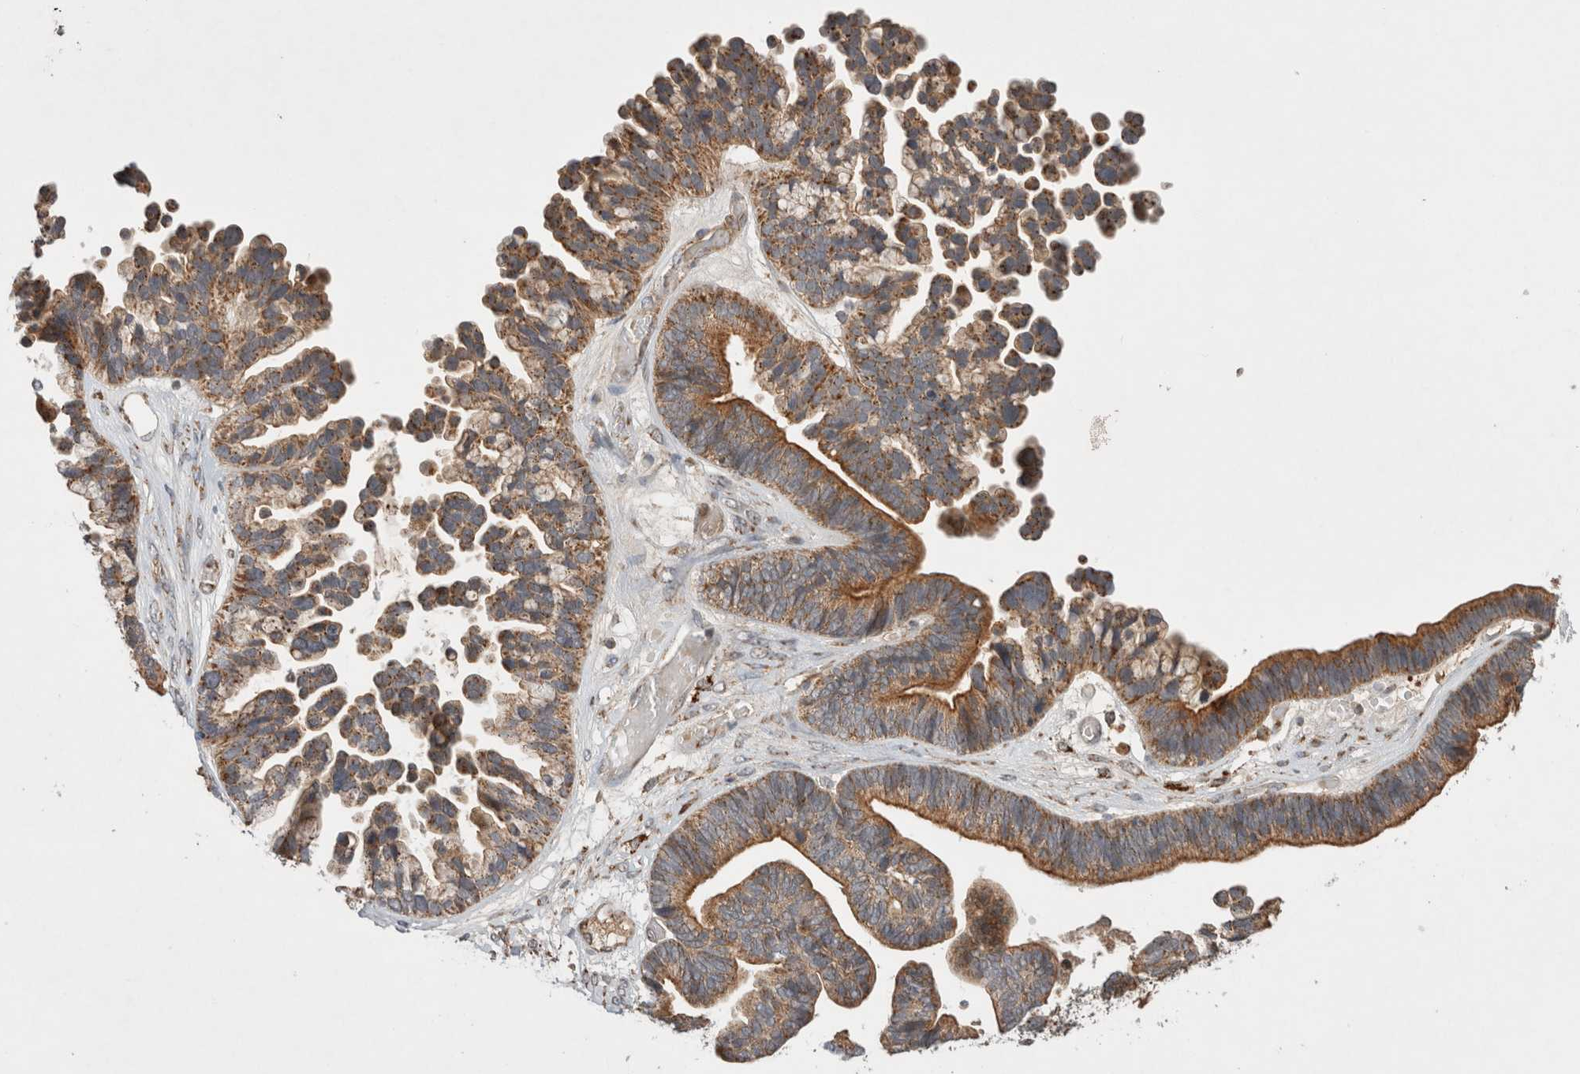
{"staining": {"intensity": "strong", "quantity": "25%-75%", "location": "cytoplasmic/membranous"}, "tissue": "ovarian cancer", "cell_type": "Tumor cells", "image_type": "cancer", "snomed": [{"axis": "morphology", "description": "Cystadenocarcinoma, serous, NOS"}, {"axis": "topography", "description": "Ovary"}], "caption": "There is high levels of strong cytoplasmic/membranous expression in tumor cells of serous cystadenocarcinoma (ovarian), as demonstrated by immunohistochemical staining (brown color).", "gene": "AMPD1", "patient": {"sex": "female", "age": 56}}